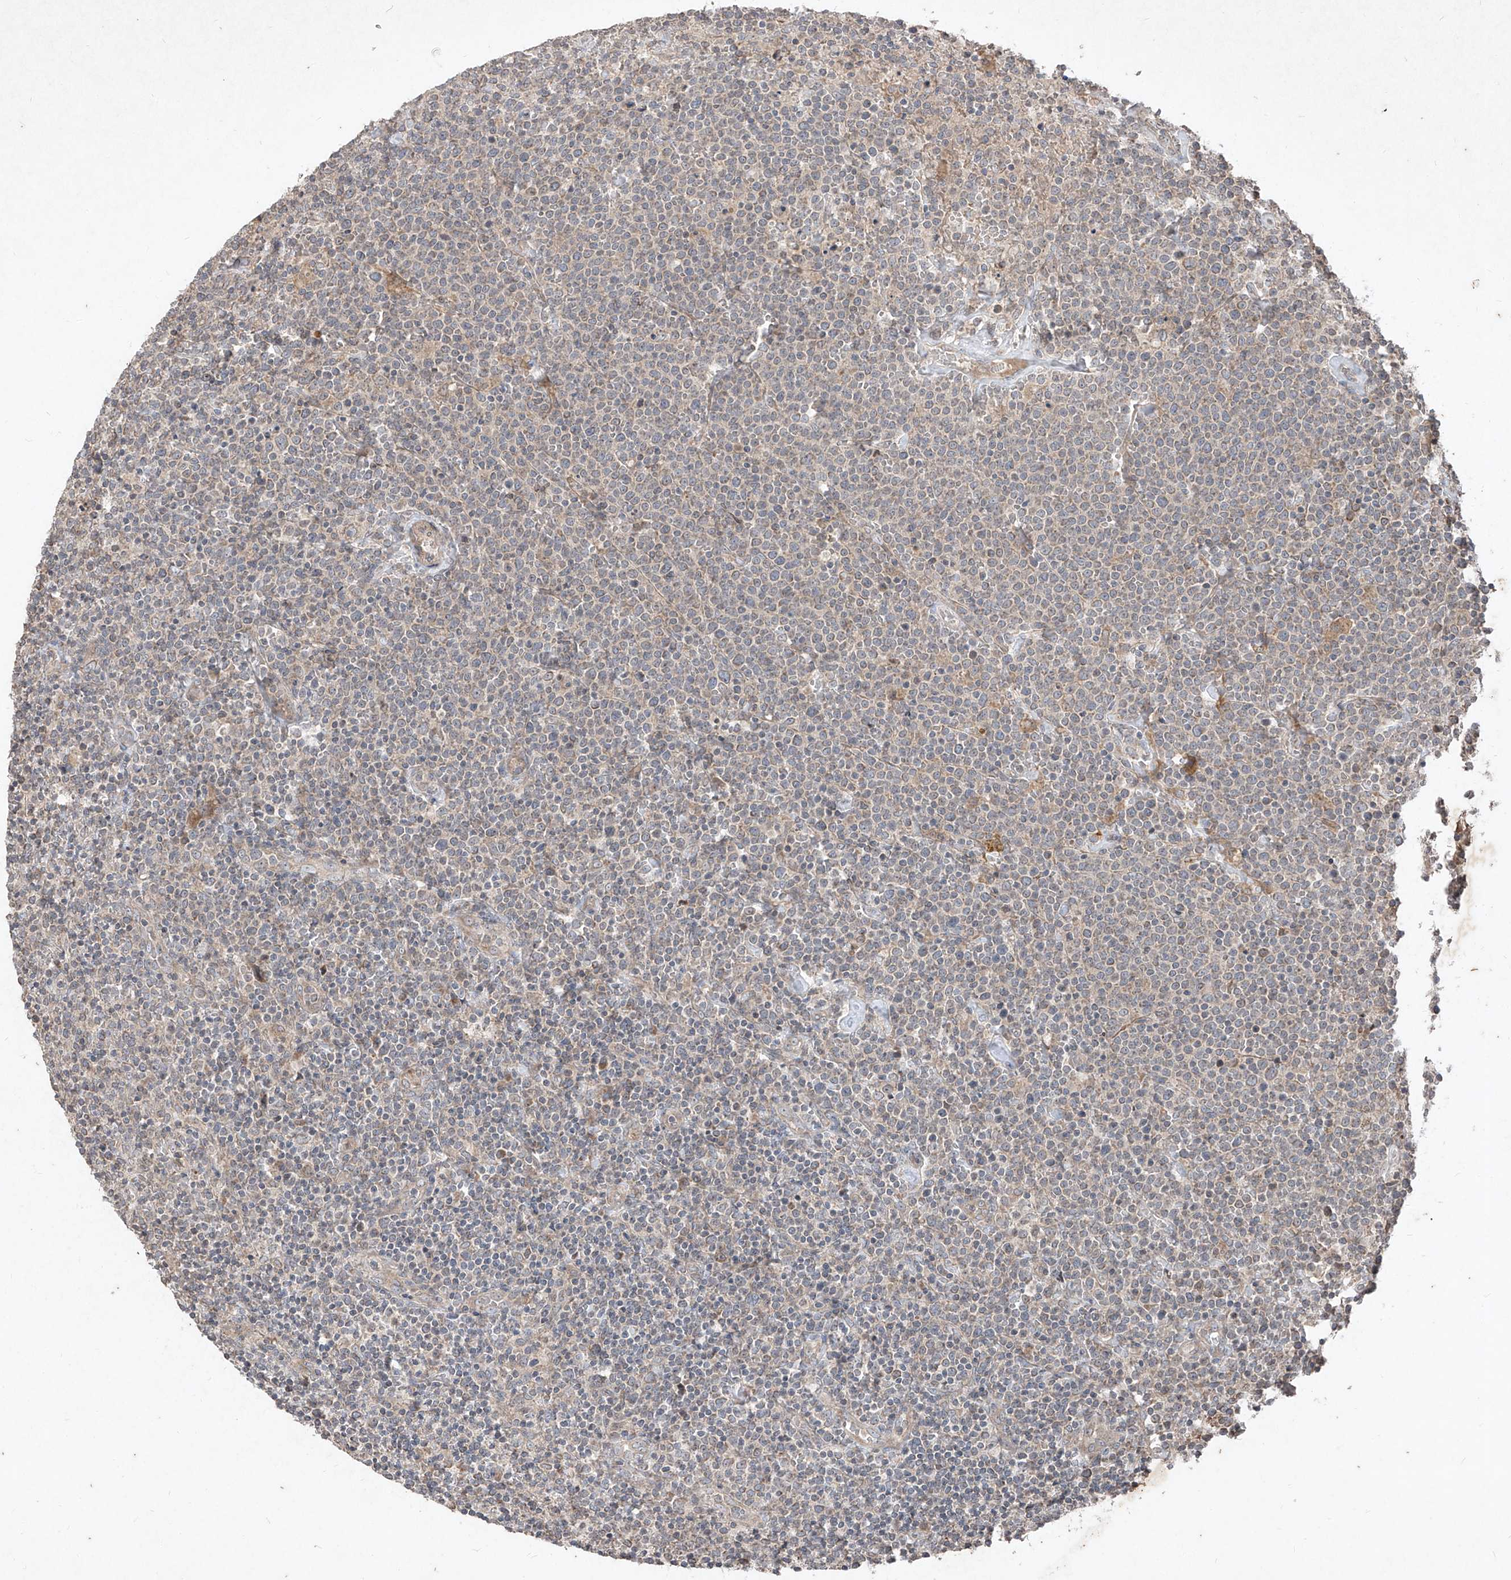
{"staining": {"intensity": "weak", "quantity": "25%-75%", "location": "cytoplasmic/membranous"}, "tissue": "lymphoma", "cell_type": "Tumor cells", "image_type": "cancer", "snomed": [{"axis": "morphology", "description": "Malignant lymphoma, non-Hodgkin's type, High grade"}, {"axis": "topography", "description": "Lymph node"}], "caption": "Human high-grade malignant lymphoma, non-Hodgkin's type stained with a protein marker displays weak staining in tumor cells.", "gene": "ABCD3", "patient": {"sex": "male", "age": 61}}